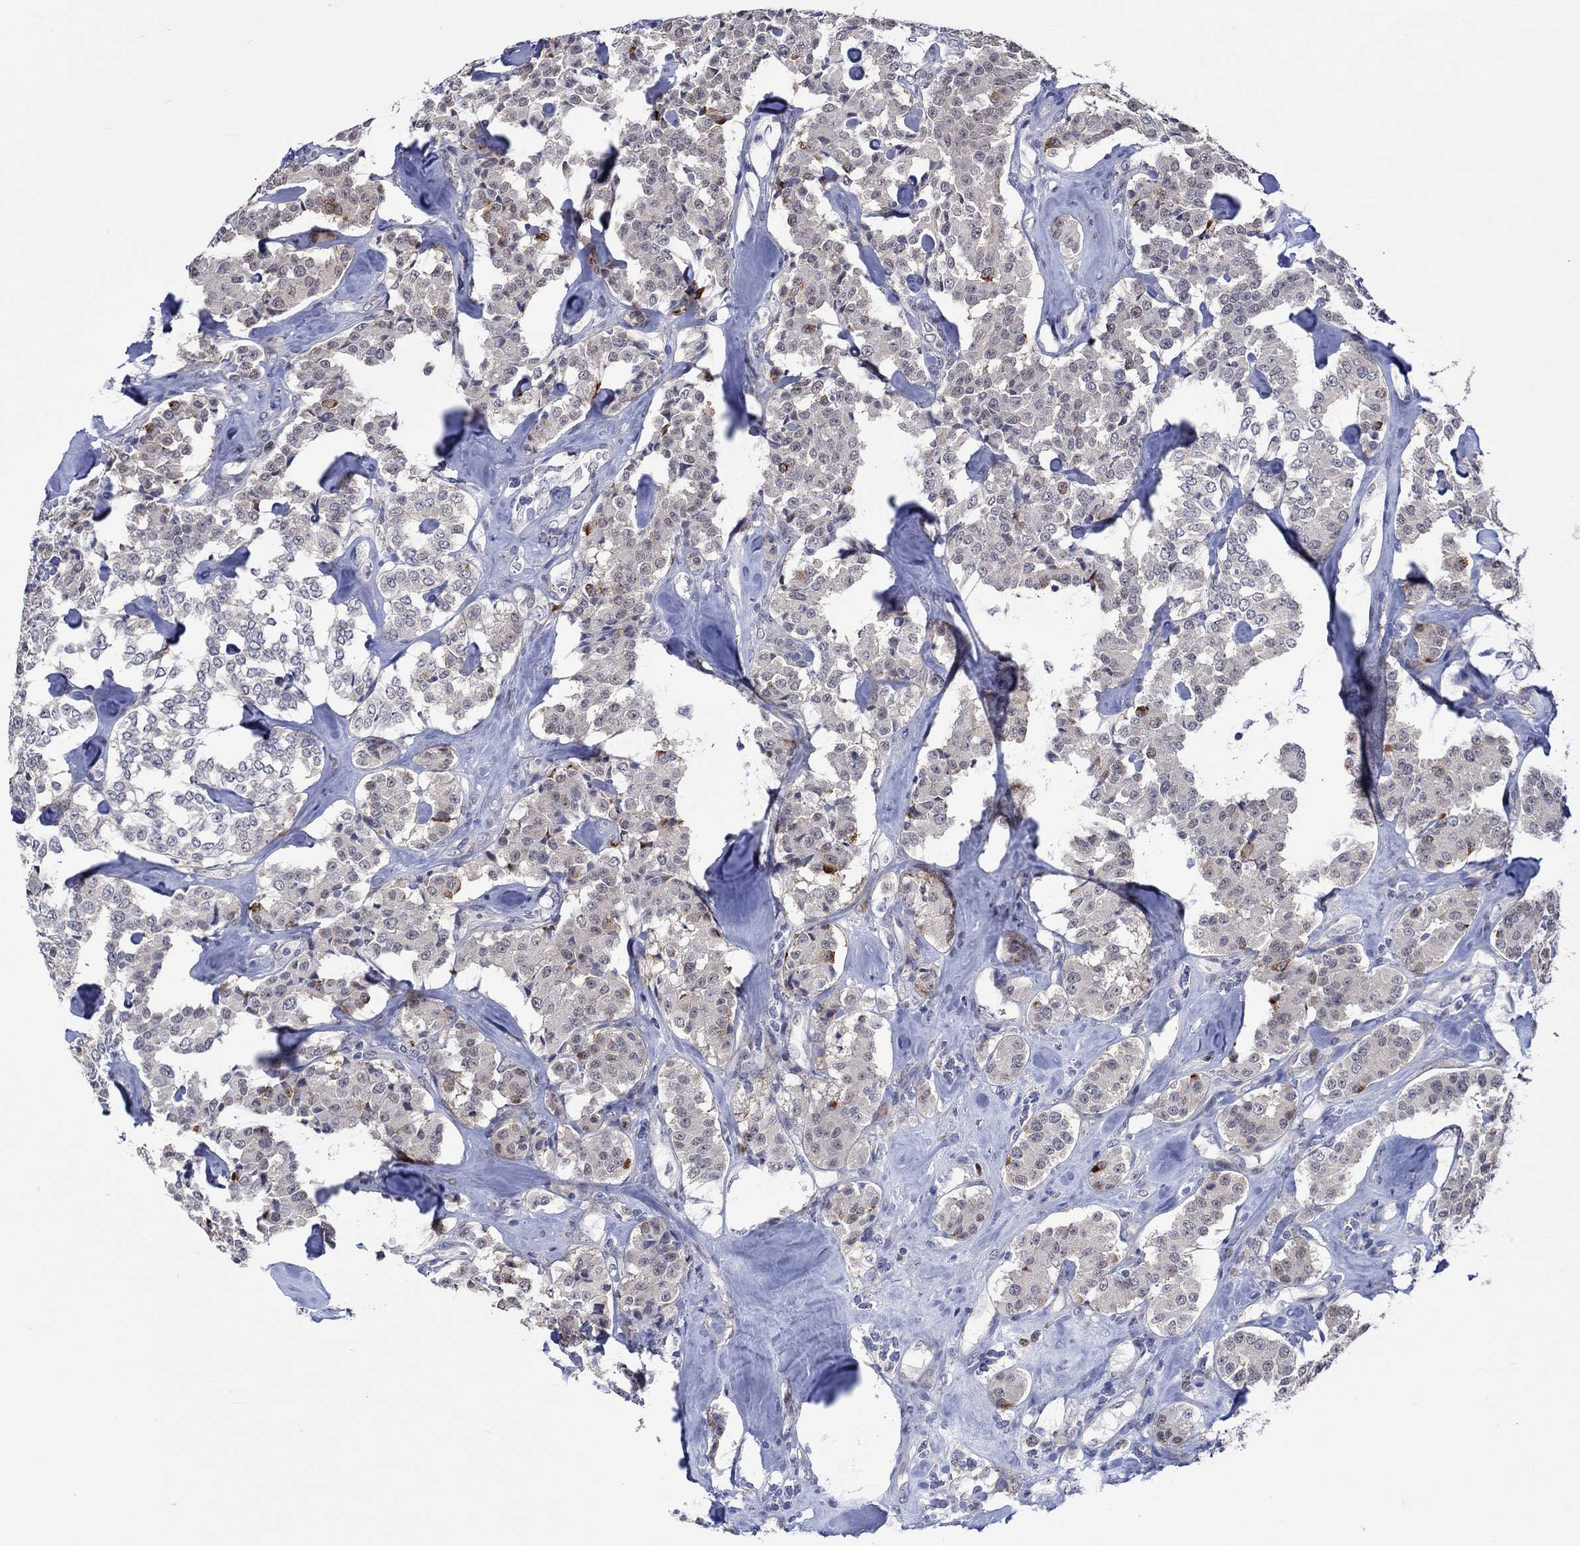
{"staining": {"intensity": "strong", "quantity": "<25%", "location": "nuclear"}, "tissue": "carcinoid", "cell_type": "Tumor cells", "image_type": "cancer", "snomed": [{"axis": "morphology", "description": "Carcinoid, malignant, NOS"}, {"axis": "topography", "description": "Pancreas"}], "caption": "This photomicrograph exhibits immunohistochemistry staining of malignant carcinoid, with medium strong nuclear expression in about <25% of tumor cells.", "gene": "E2F8", "patient": {"sex": "male", "age": 41}}